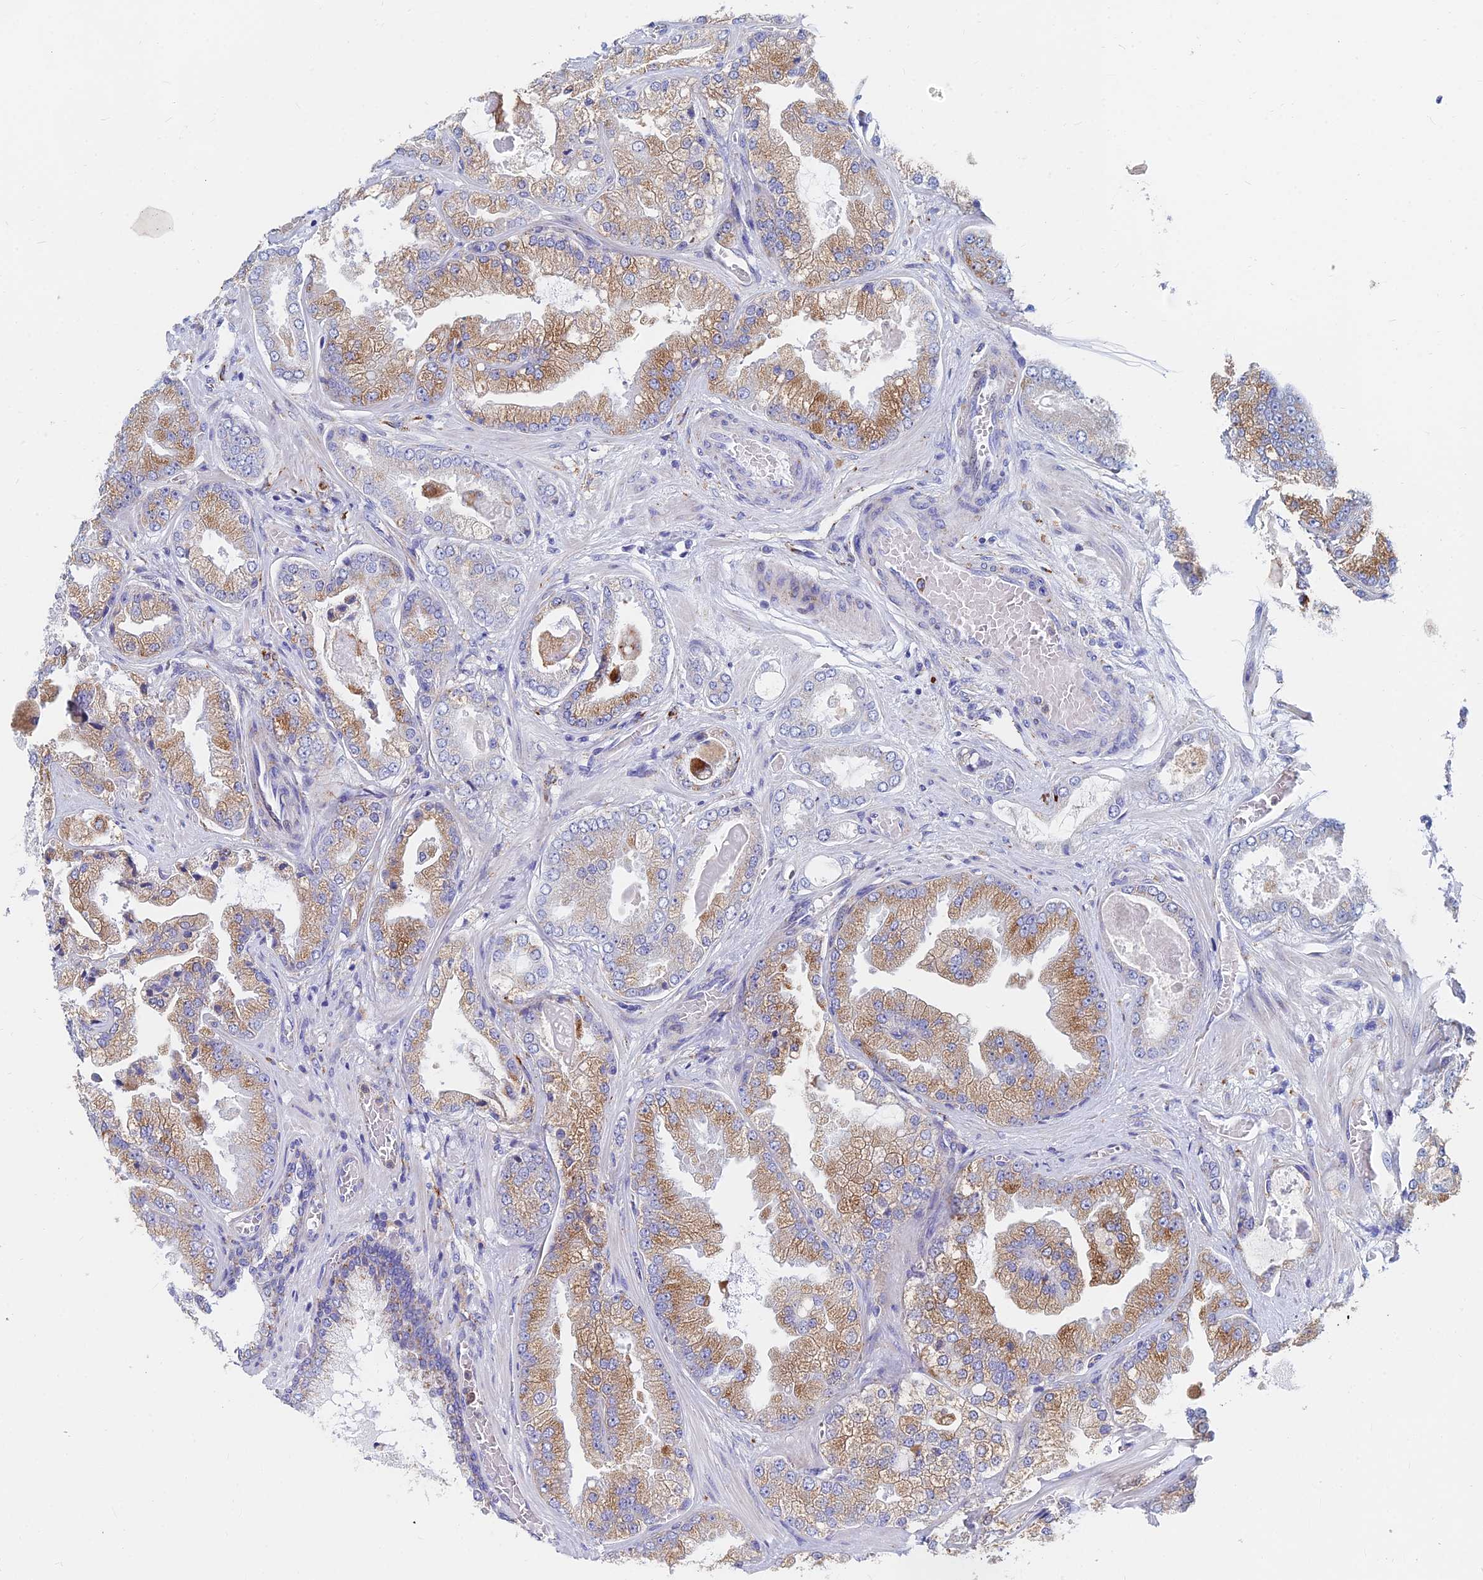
{"staining": {"intensity": "moderate", "quantity": ">75%", "location": "cytoplasmic/membranous"}, "tissue": "prostate cancer", "cell_type": "Tumor cells", "image_type": "cancer", "snomed": [{"axis": "morphology", "description": "Adenocarcinoma, Low grade"}, {"axis": "topography", "description": "Prostate"}], "caption": "Prostate cancer tissue shows moderate cytoplasmic/membranous positivity in approximately >75% of tumor cells, visualized by immunohistochemistry.", "gene": "SPNS1", "patient": {"sex": "male", "age": 57}}